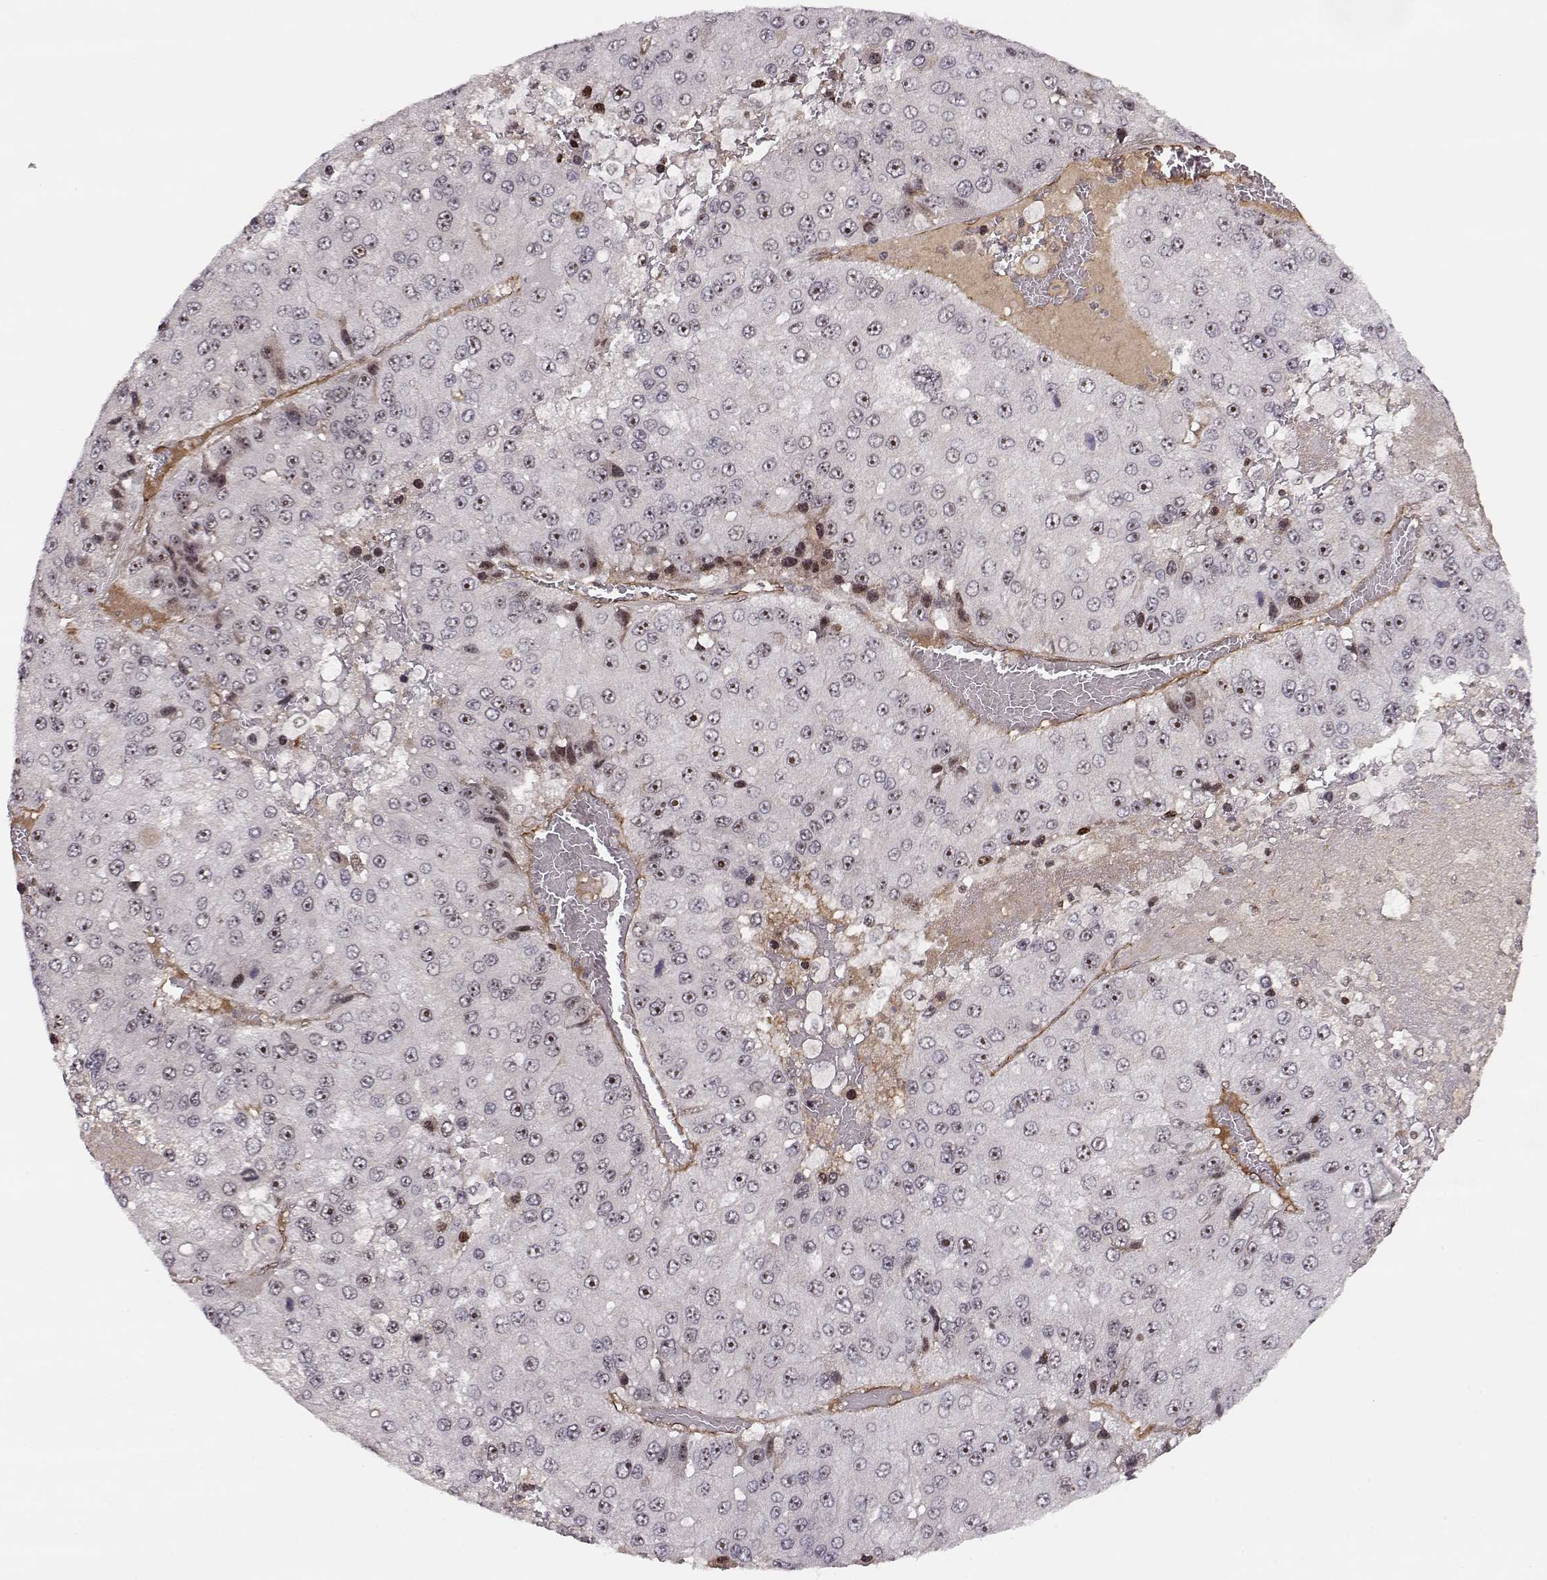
{"staining": {"intensity": "strong", "quantity": "25%-75%", "location": "nuclear"}, "tissue": "liver cancer", "cell_type": "Tumor cells", "image_type": "cancer", "snomed": [{"axis": "morphology", "description": "Carcinoma, Hepatocellular, NOS"}, {"axis": "topography", "description": "Liver"}], "caption": "Immunohistochemistry (IHC) (DAB (3,3'-diaminobenzidine)) staining of human liver cancer (hepatocellular carcinoma) exhibits strong nuclear protein positivity in about 25%-75% of tumor cells.", "gene": "CIR1", "patient": {"sex": "female", "age": 73}}